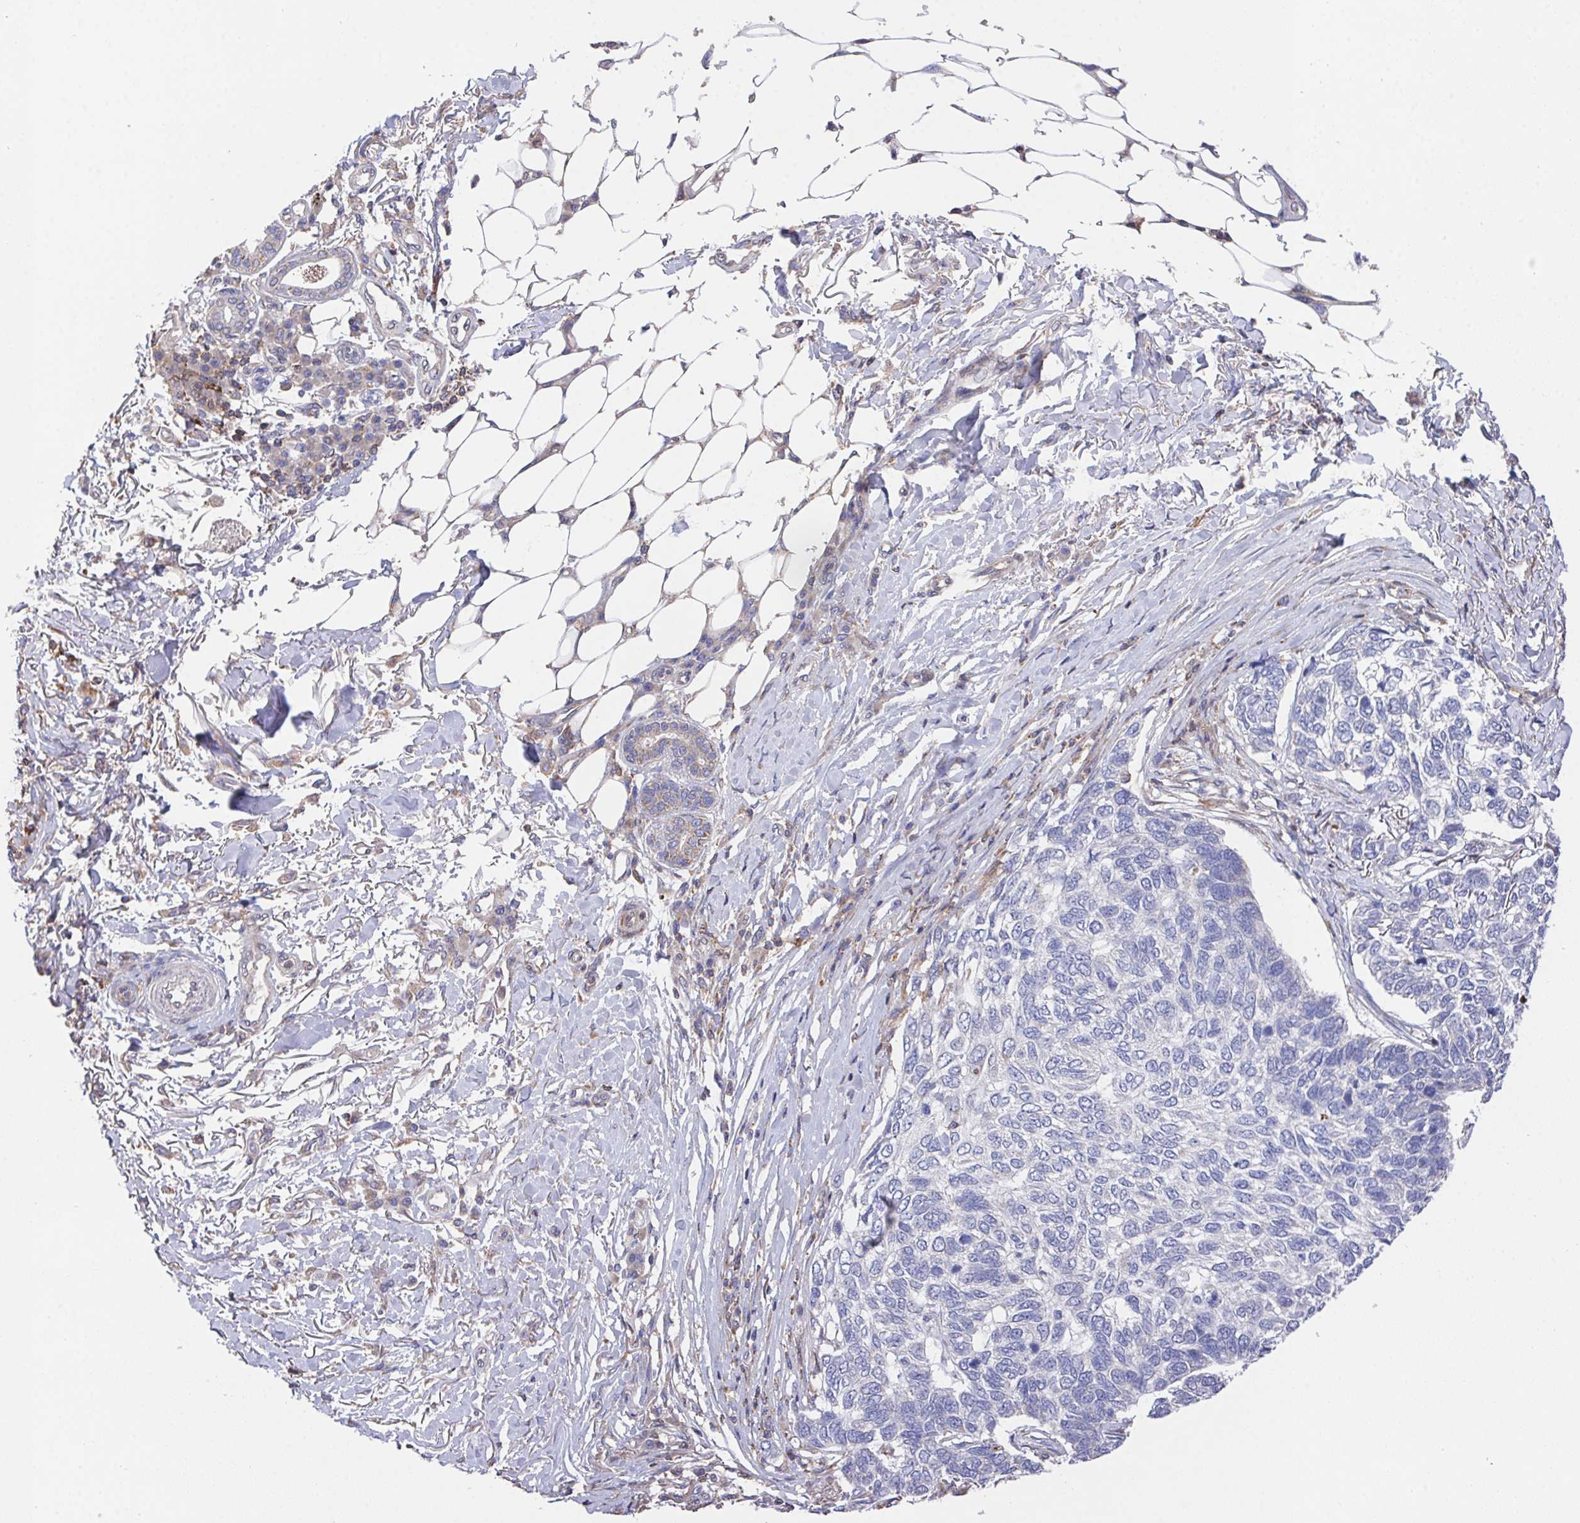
{"staining": {"intensity": "negative", "quantity": "none", "location": "none"}, "tissue": "skin cancer", "cell_type": "Tumor cells", "image_type": "cancer", "snomed": [{"axis": "morphology", "description": "Basal cell carcinoma"}, {"axis": "topography", "description": "Skin"}], "caption": "Immunohistochemical staining of human skin basal cell carcinoma exhibits no significant expression in tumor cells.", "gene": "FAM241A", "patient": {"sex": "female", "age": 65}}